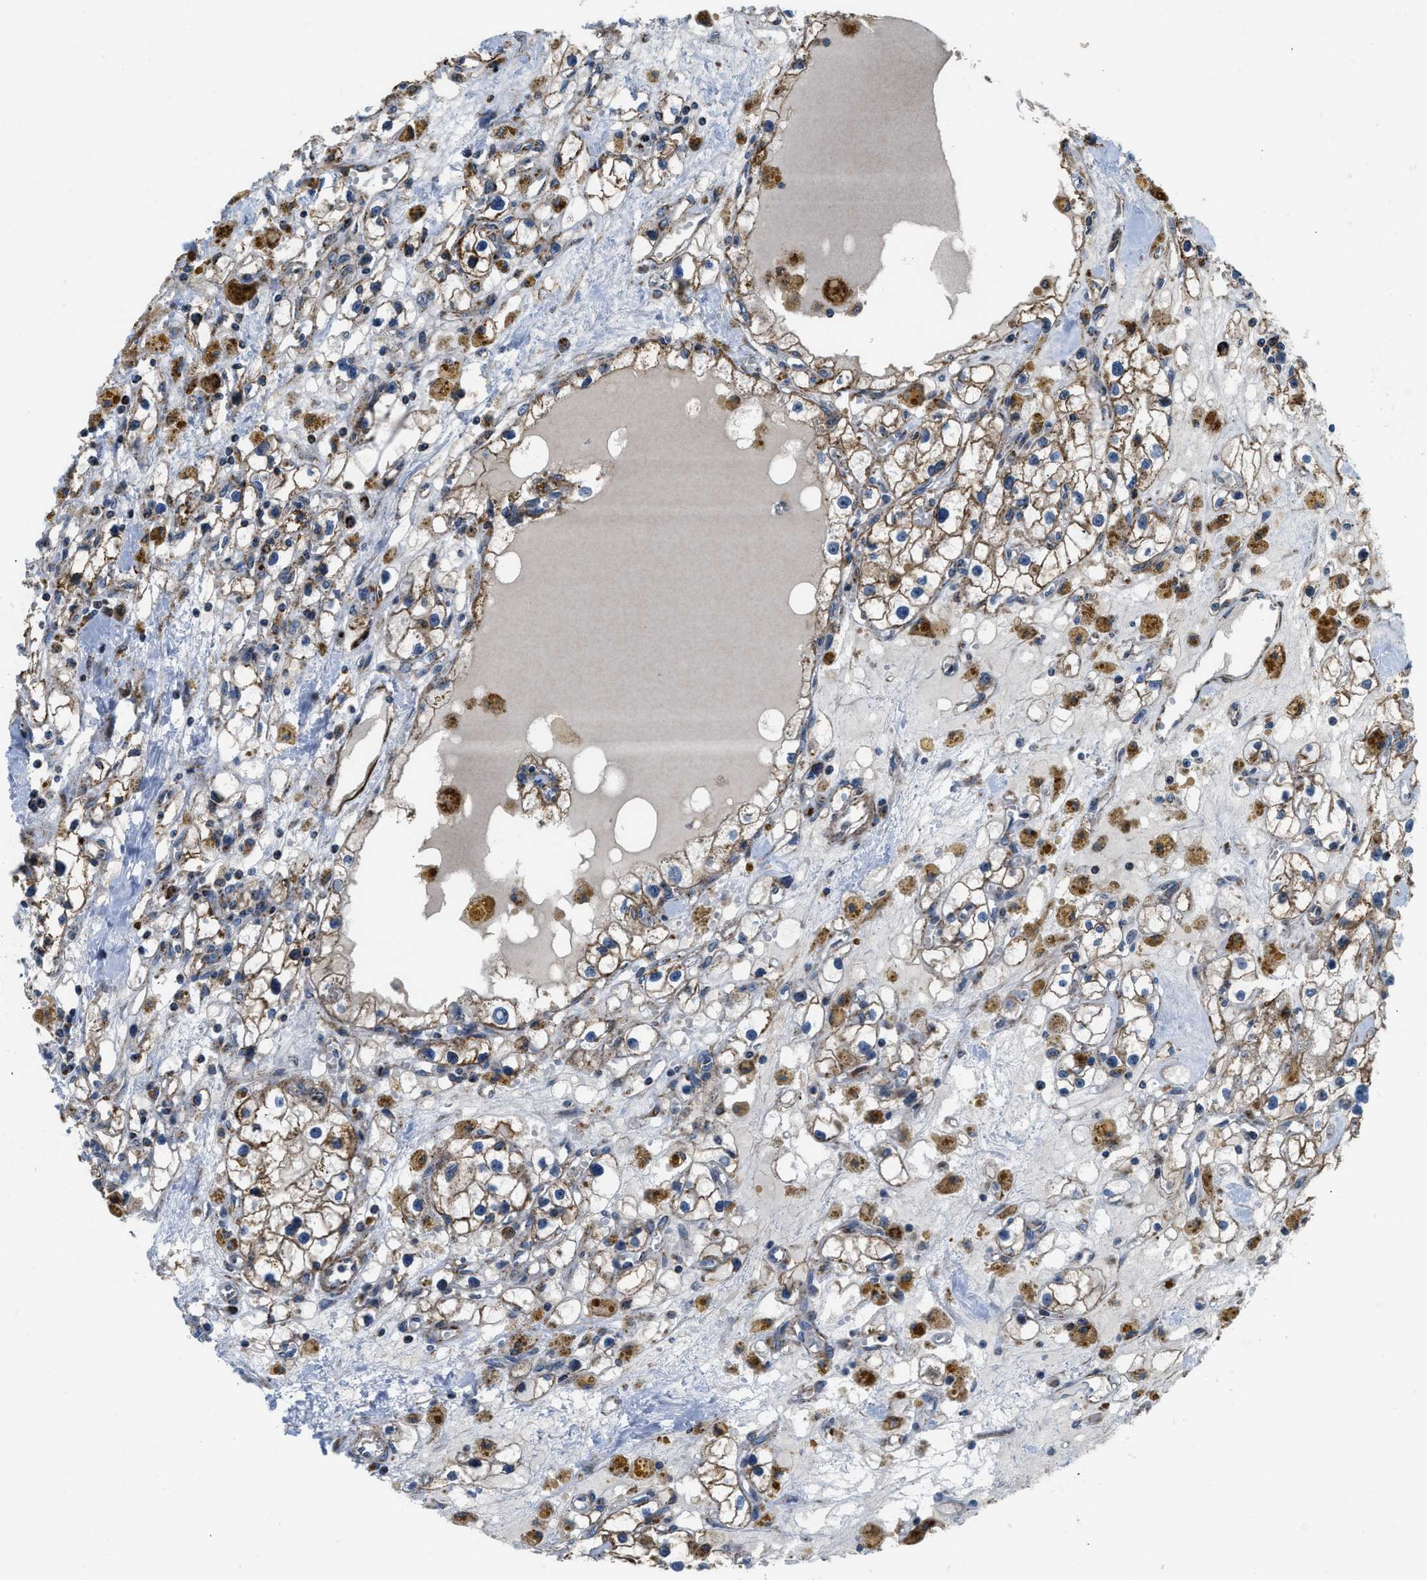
{"staining": {"intensity": "moderate", "quantity": ">75%", "location": "cytoplasmic/membranous"}, "tissue": "renal cancer", "cell_type": "Tumor cells", "image_type": "cancer", "snomed": [{"axis": "morphology", "description": "Adenocarcinoma, NOS"}, {"axis": "topography", "description": "Kidney"}], "caption": "Tumor cells demonstrate medium levels of moderate cytoplasmic/membranous expression in about >75% of cells in renal adenocarcinoma.", "gene": "GSDME", "patient": {"sex": "male", "age": 56}}